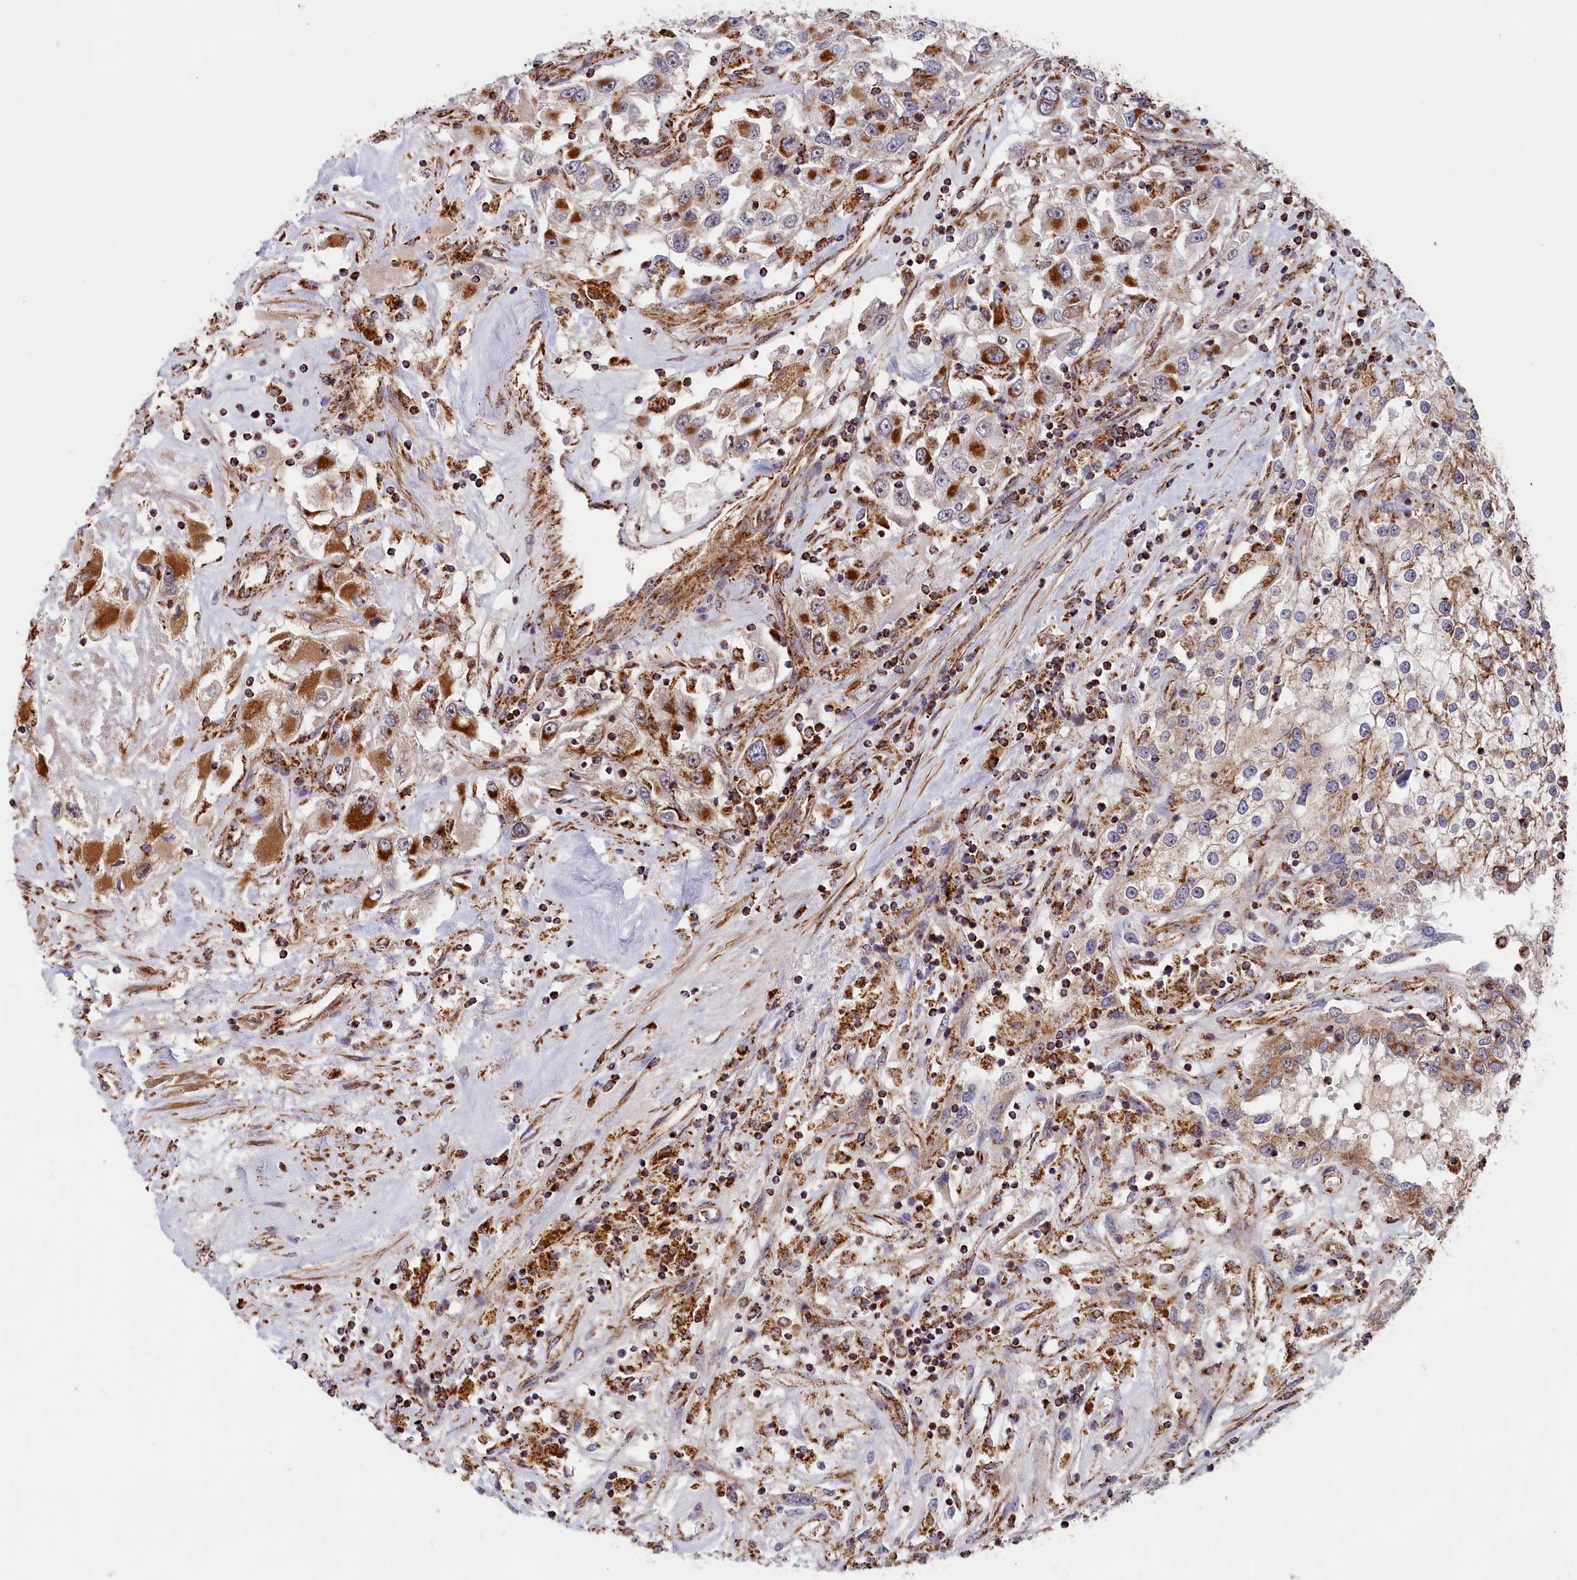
{"staining": {"intensity": "moderate", "quantity": "<25%", "location": "cytoplasmic/membranous"}, "tissue": "renal cancer", "cell_type": "Tumor cells", "image_type": "cancer", "snomed": [{"axis": "morphology", "description": "Adenocarcinoma, NOS"}, {"axis": "topography", "description": "Kidney"}], "caption": "Protein staining reveals moderate cytoplasmic/membranous staining in about <25% of tumor cells in renal cancer. (DAB IHC, brown staining for protein, blue staining for nuclei).", "gene": "MACROD1", "patient": {"sex": "female", "age": 52}}